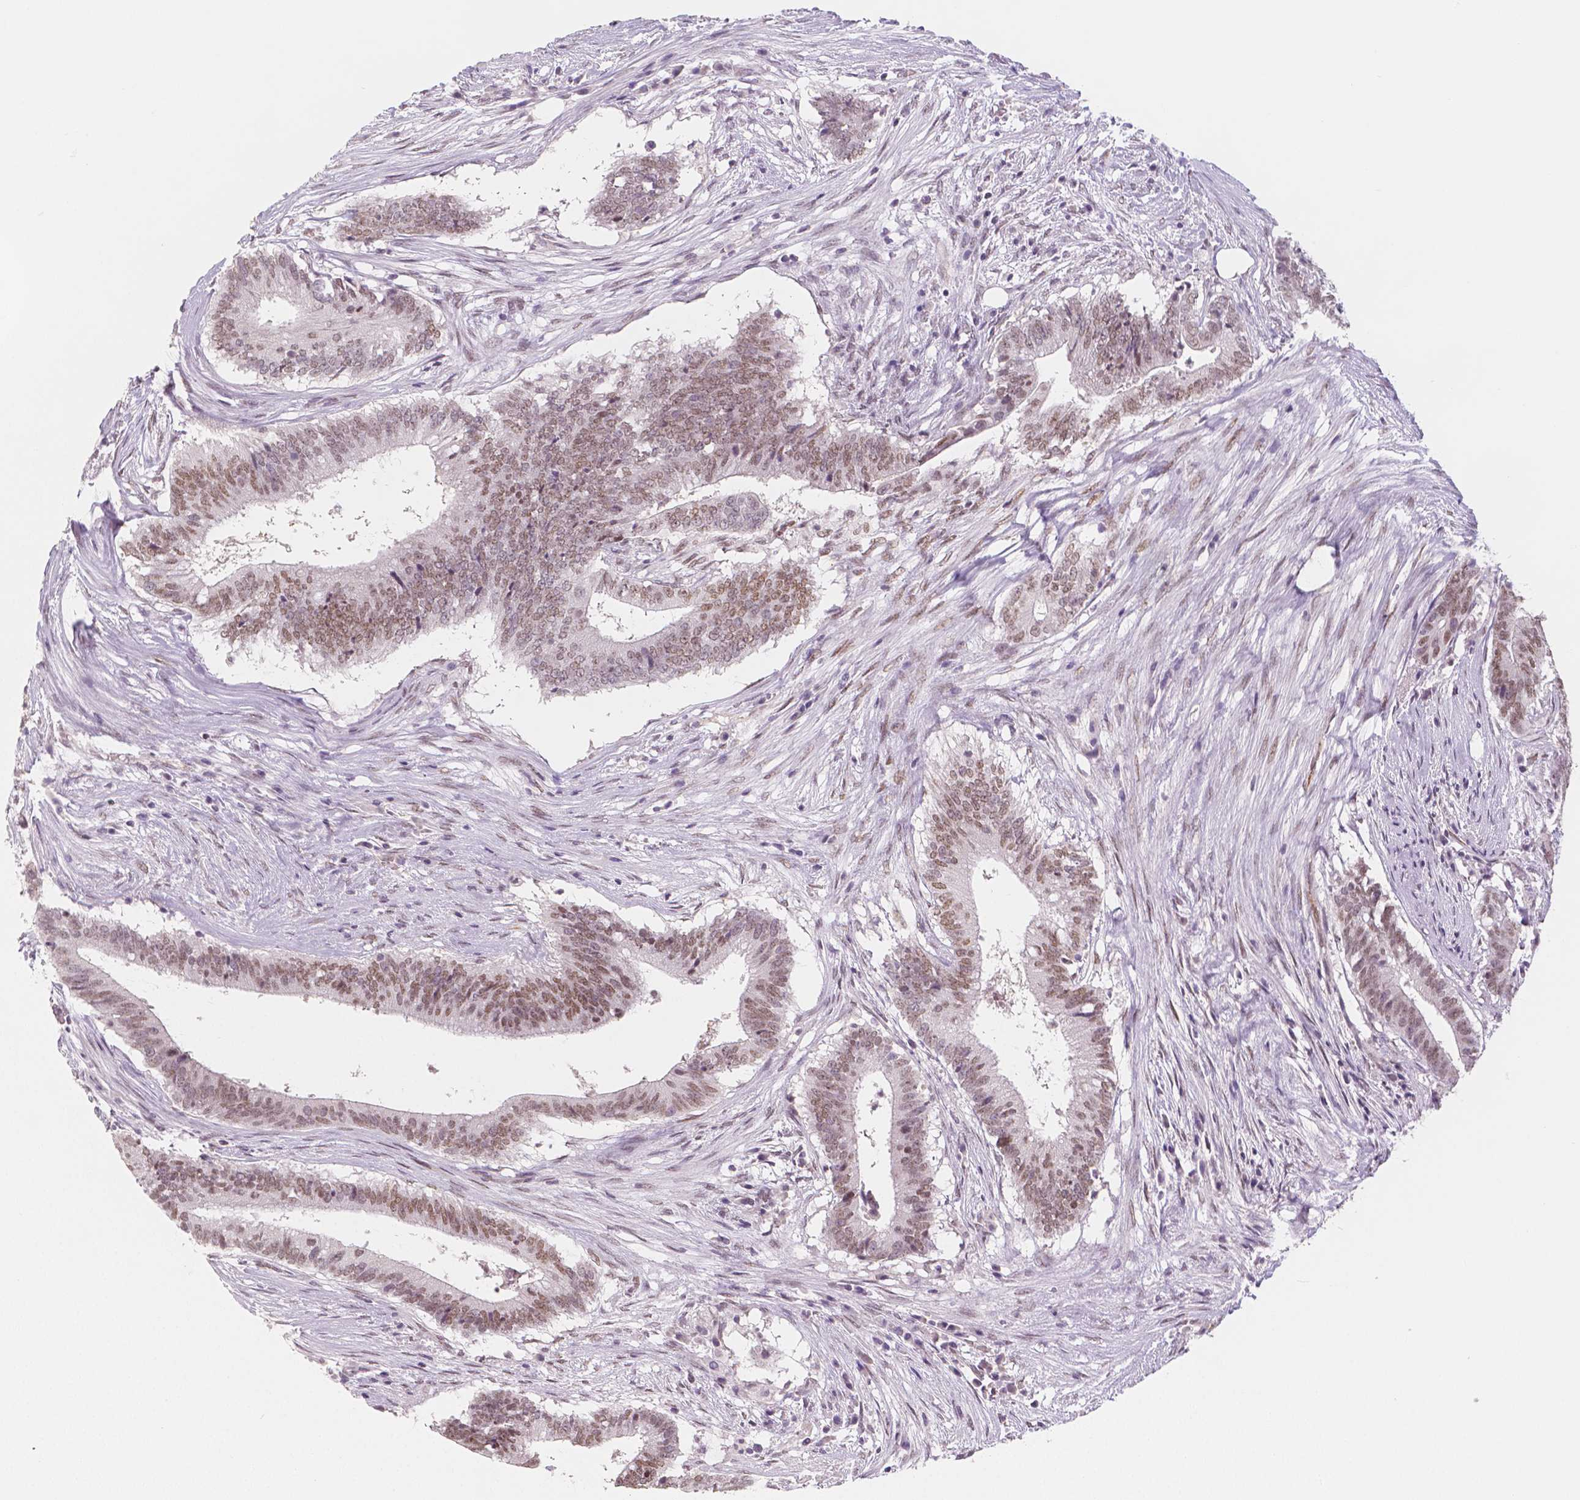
{"staining": {"intensity": "weak", "quantity": ">75%", "location": "nuclear"}, "tissue": "colorectal cancer", "cell_type": "Tumor cells", "image_type": "cancer", "snomed": [{"axis": "morphology", "description": "Adenocarcinoma, NOS"}, {"axis": "topography", "description": "Colon"}], "caption": "This is a micrograph of IHC staining of colorectal cancer (adenocarcinoma), which shows weak positivity in the nuclear of tumor cells.", "gene": "KDM5B", "patient": {"sex": "female", "age": 43}}